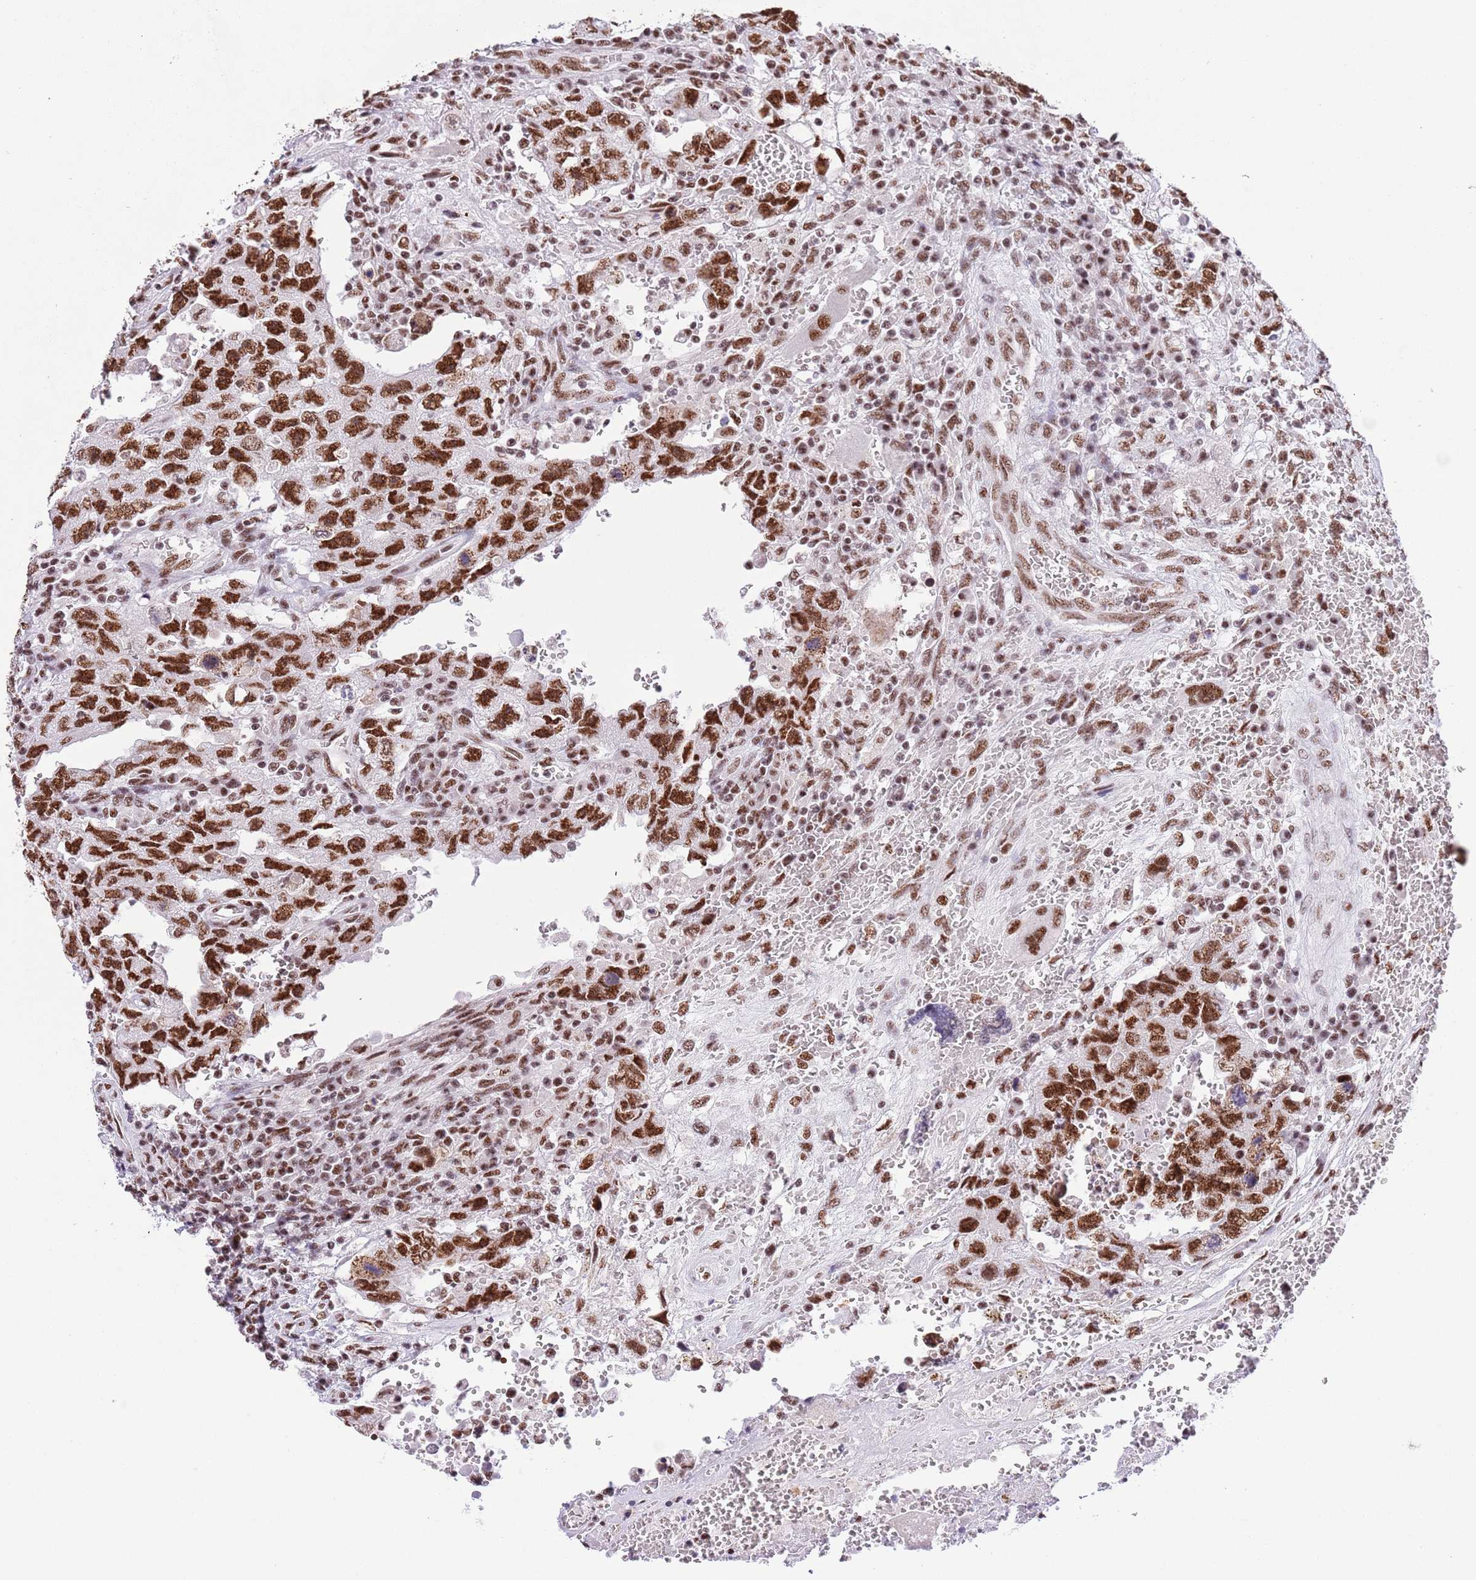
{"staining": {"intensity": "strong", "quantity": ">75%", "location": "nuclear"}, "tissue": "testis cancer", "cell_type": "Tumor cells", "image_type": "cancer", "snomed": [{"axis": "morphology", "description": "Carcinoma, Embryonal, NOS"}, {"axis": "topography", "description": "Testis"}], "caption": "Protein analysis of testis cancer tissue shows strong nuclear expression in approximately >75% of tumor cells.", "gene": "SF3A2", "patient": {"sex": "male", "age": 26}}